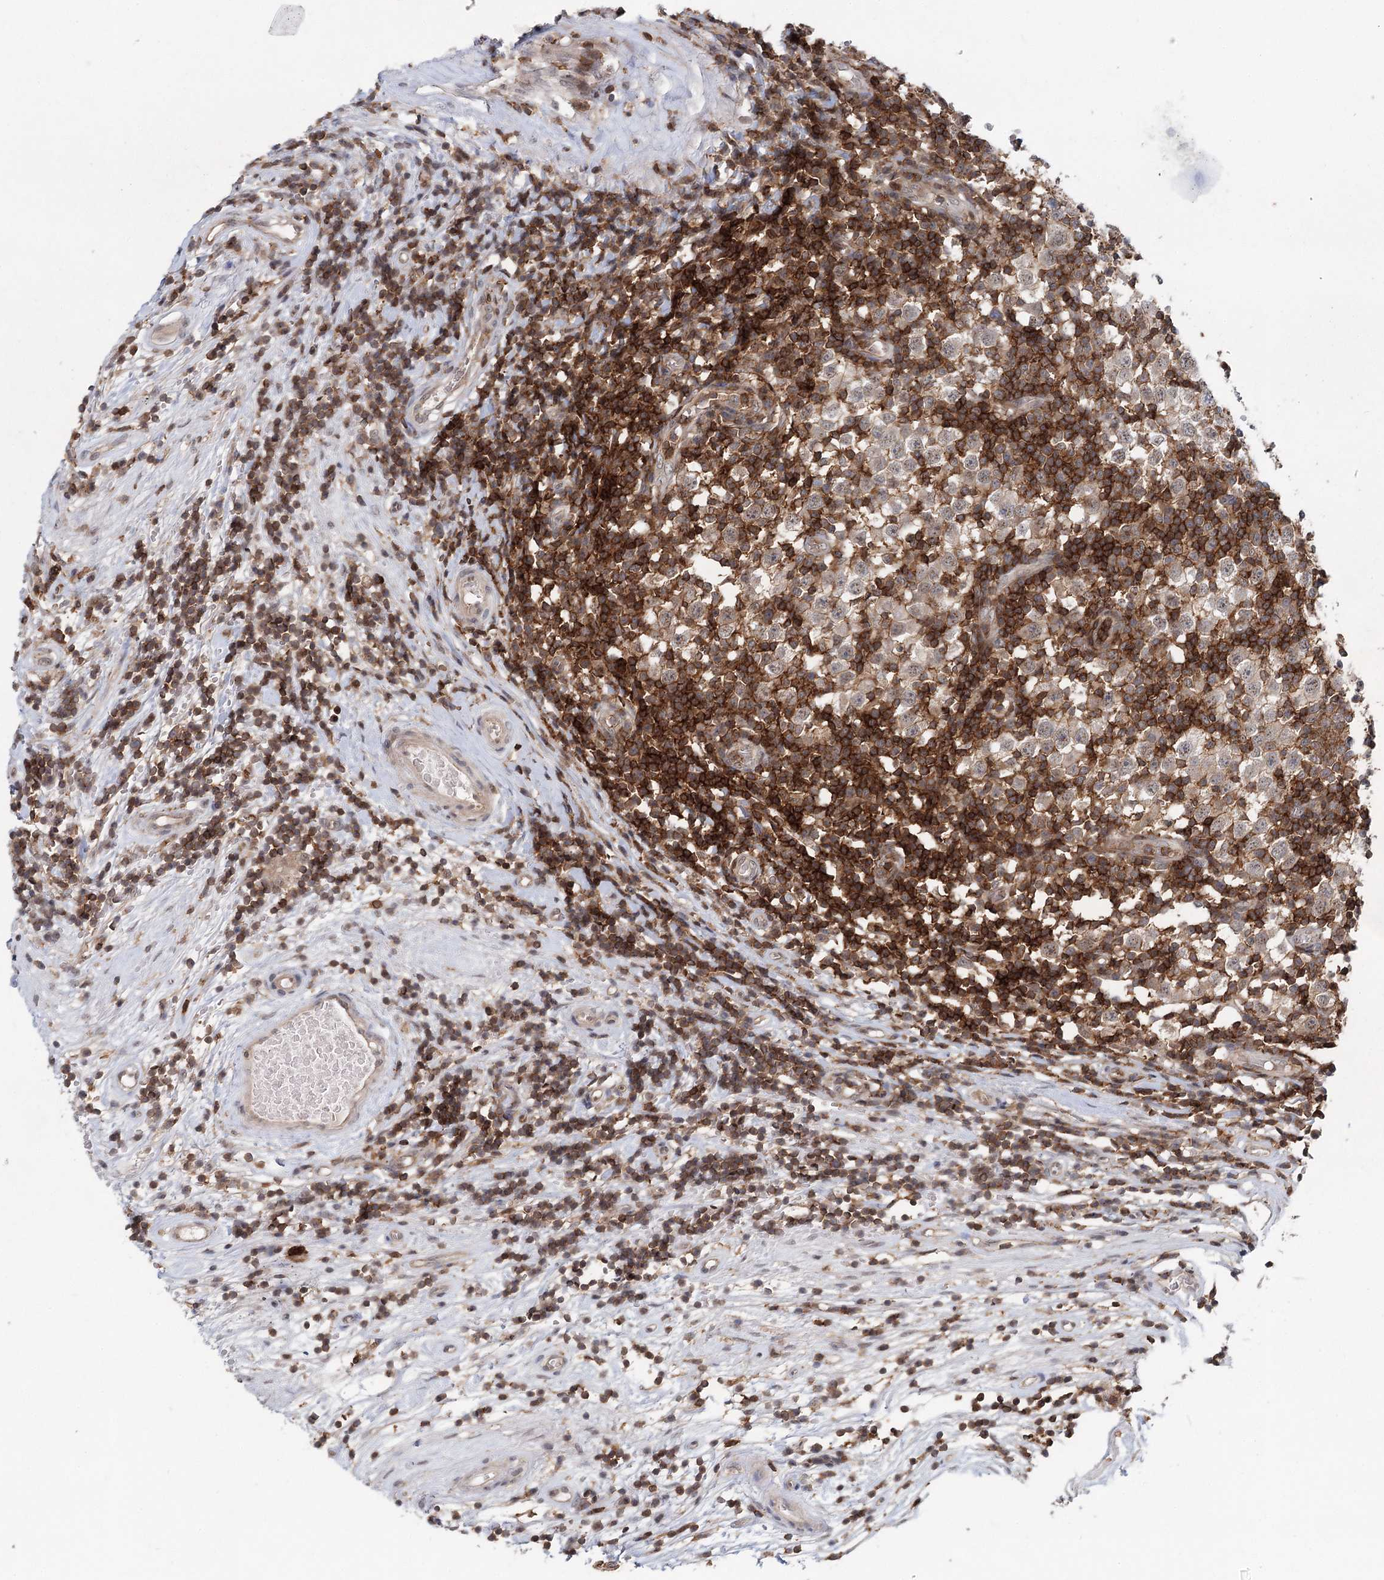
{"staining": {"intensity": "negative", "quantity": "none", "location": "none"}, "tissue": "testis cancer", "cell_type": "Tumor cells", "image_type": "cancer", "snomed": [{"axis": "morphology", "description": "Seminoma, NOS"}, {"axis": "topography", "description": "Testis"}], "caption": "A high-resolution photomicrograph shows immunohistochemistry staining of seminoma (testis), which displays no significant expression in tumor cells.", "gene": "CDC42SE2", "patient": {"sex": "male", "age": 65}}